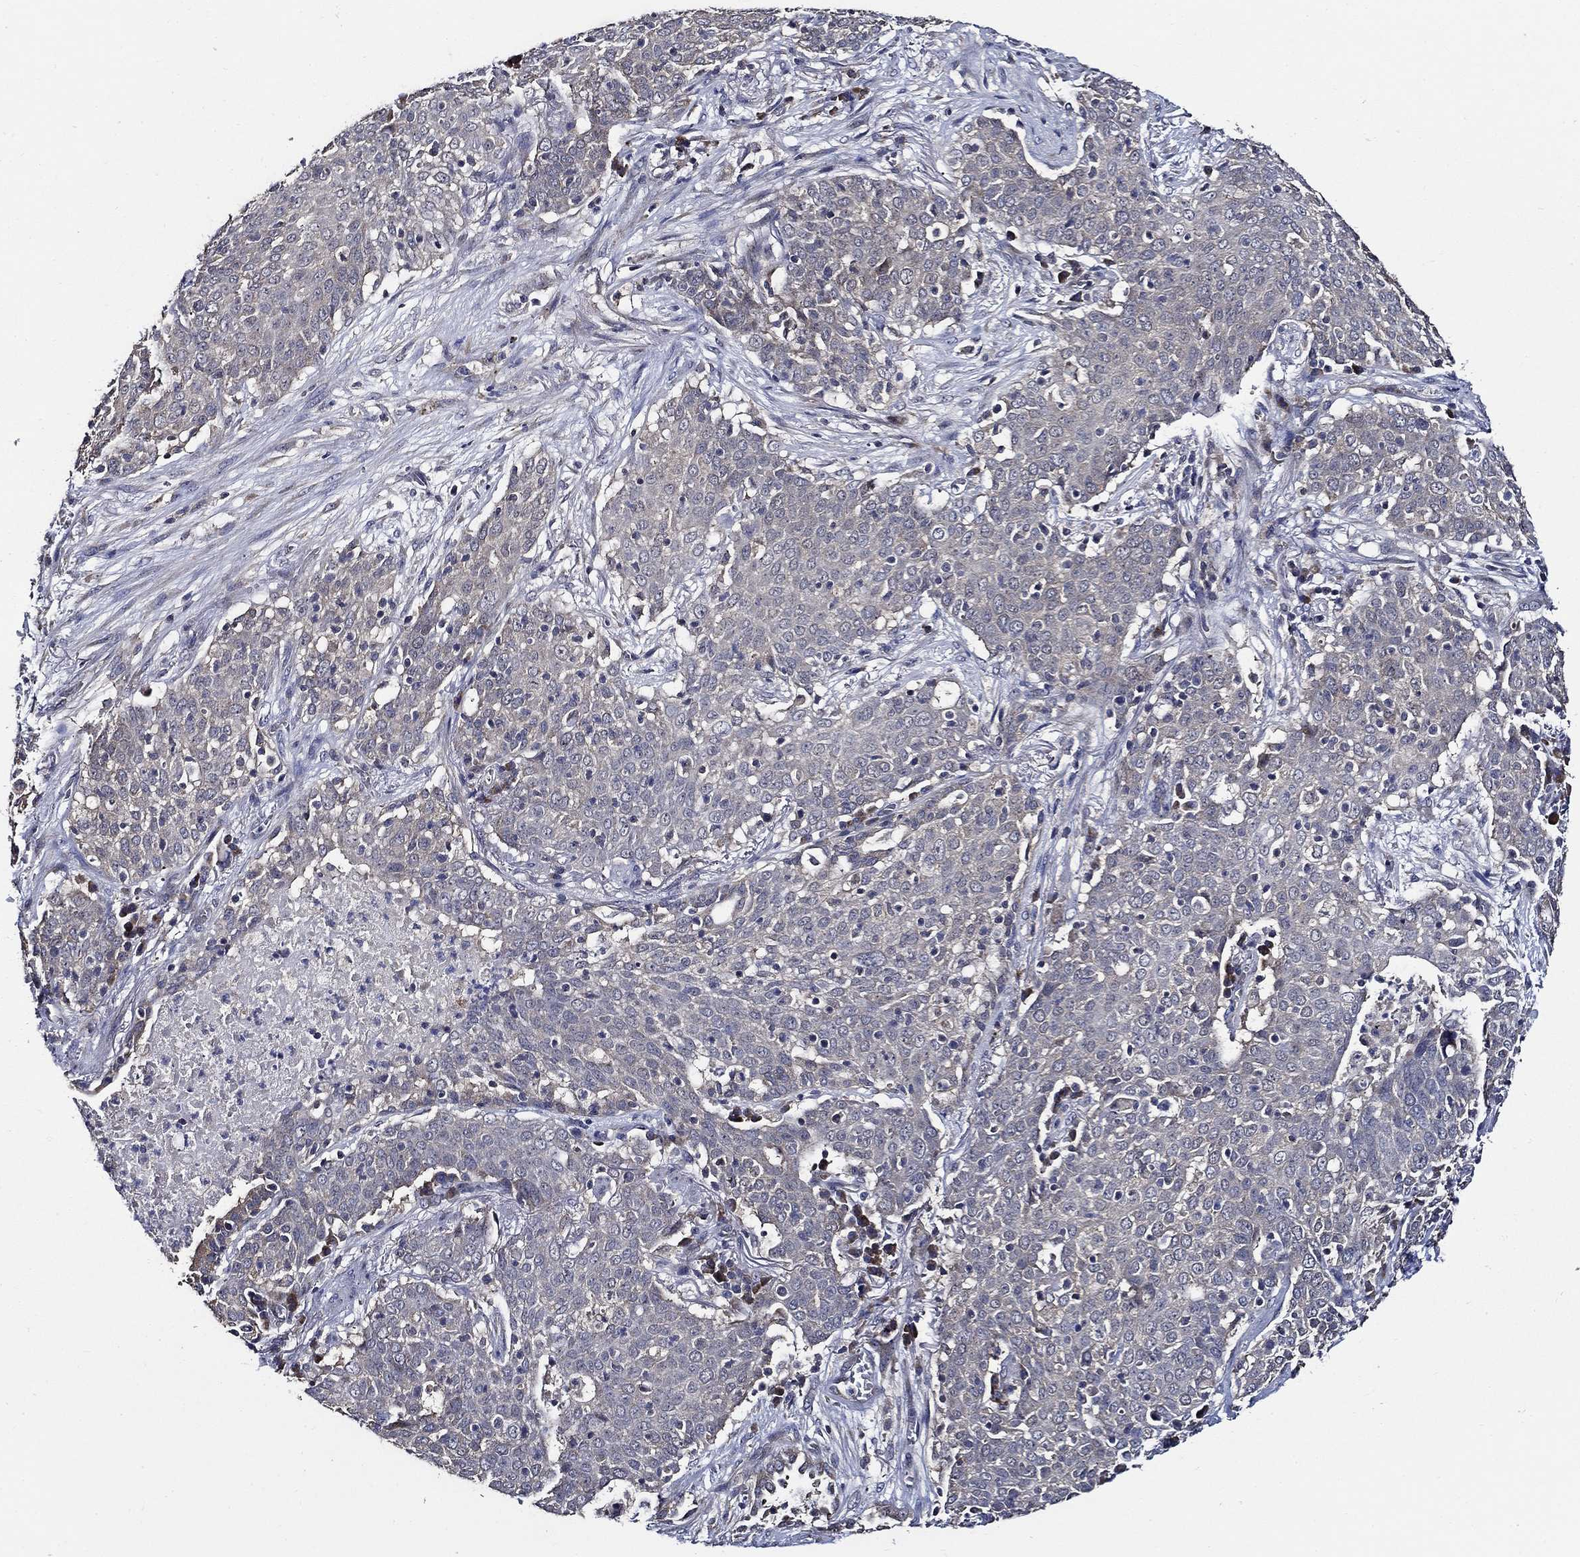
{"staining": {"intensity": "negative", "quantity": "none", "location": "none"}, "tissue": "lung cancer", "cell_type": "Tumor cells", "image_type": "cancer", "snomed": [{"axis": "morphology", "description": "Squamous cell carcinoma, NOS"}, {"axis": "topography", "description": "Lung"}], "caption": "An immunohistochemistry histopathology image of lung squamous cell carcinoma is shown. There is no staining in tumor cells of lung squamous cell carcinoma. (IHC, brightfield microscopy, high magnification).", "gene": "WDR53", "patient": {"sex": "male", "age": 82}}